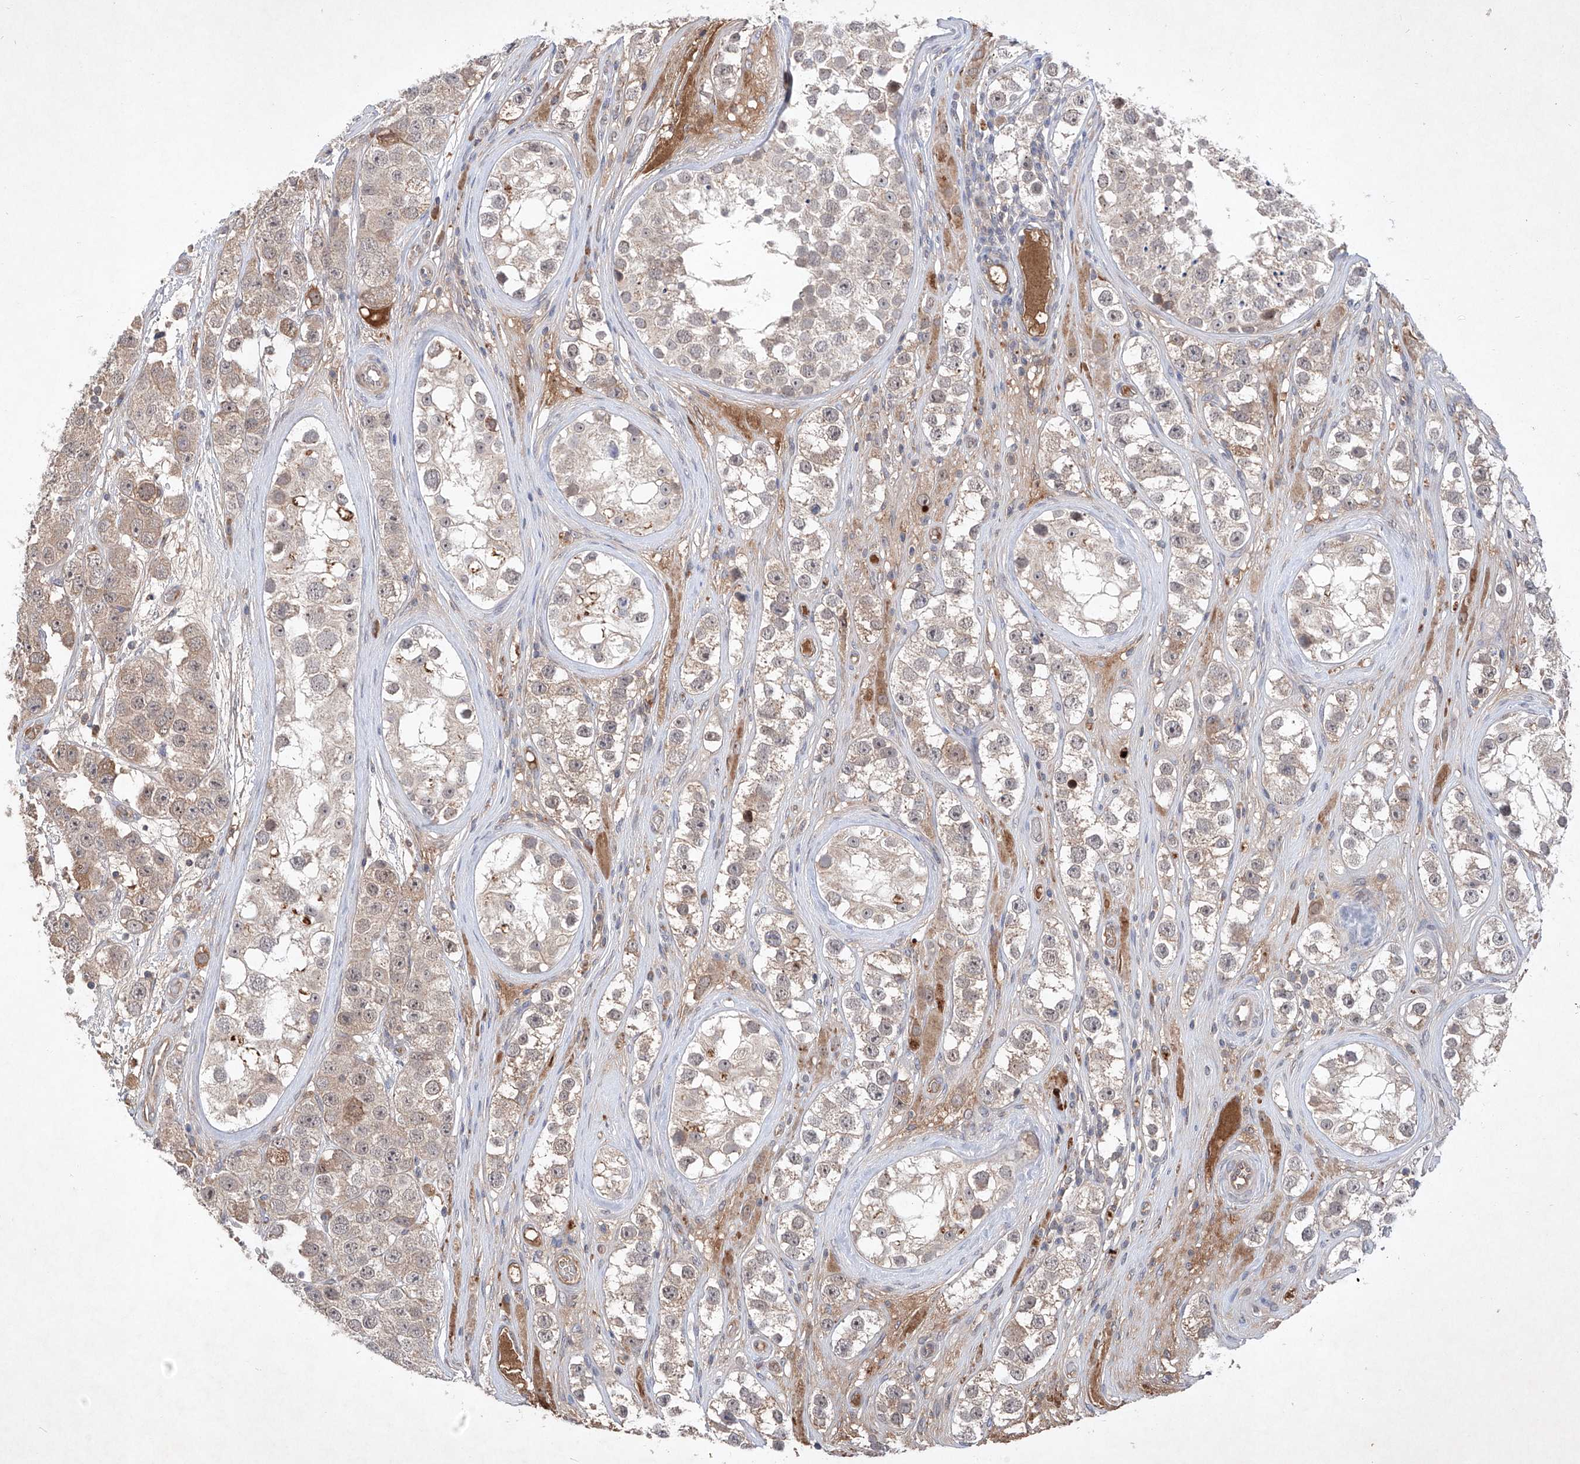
{"staining": {"intensity": "weak", "quantity": "<25%", "location": "cytoplasmic/membranous"}, "tissue": "testis cancer", "cell_type": "Tumor cells", "image_type": "cancer", "snomed": [{"axis": "morphology", "description": "Seminoma, NOS"}, {"axis": "topography", "description": "Testis"}], "caption": "Tumor cells are negative for protein expression in human seminoma (testis).", "gene": "FAM135A", "patient": {"sex": "male", "age": 28}}